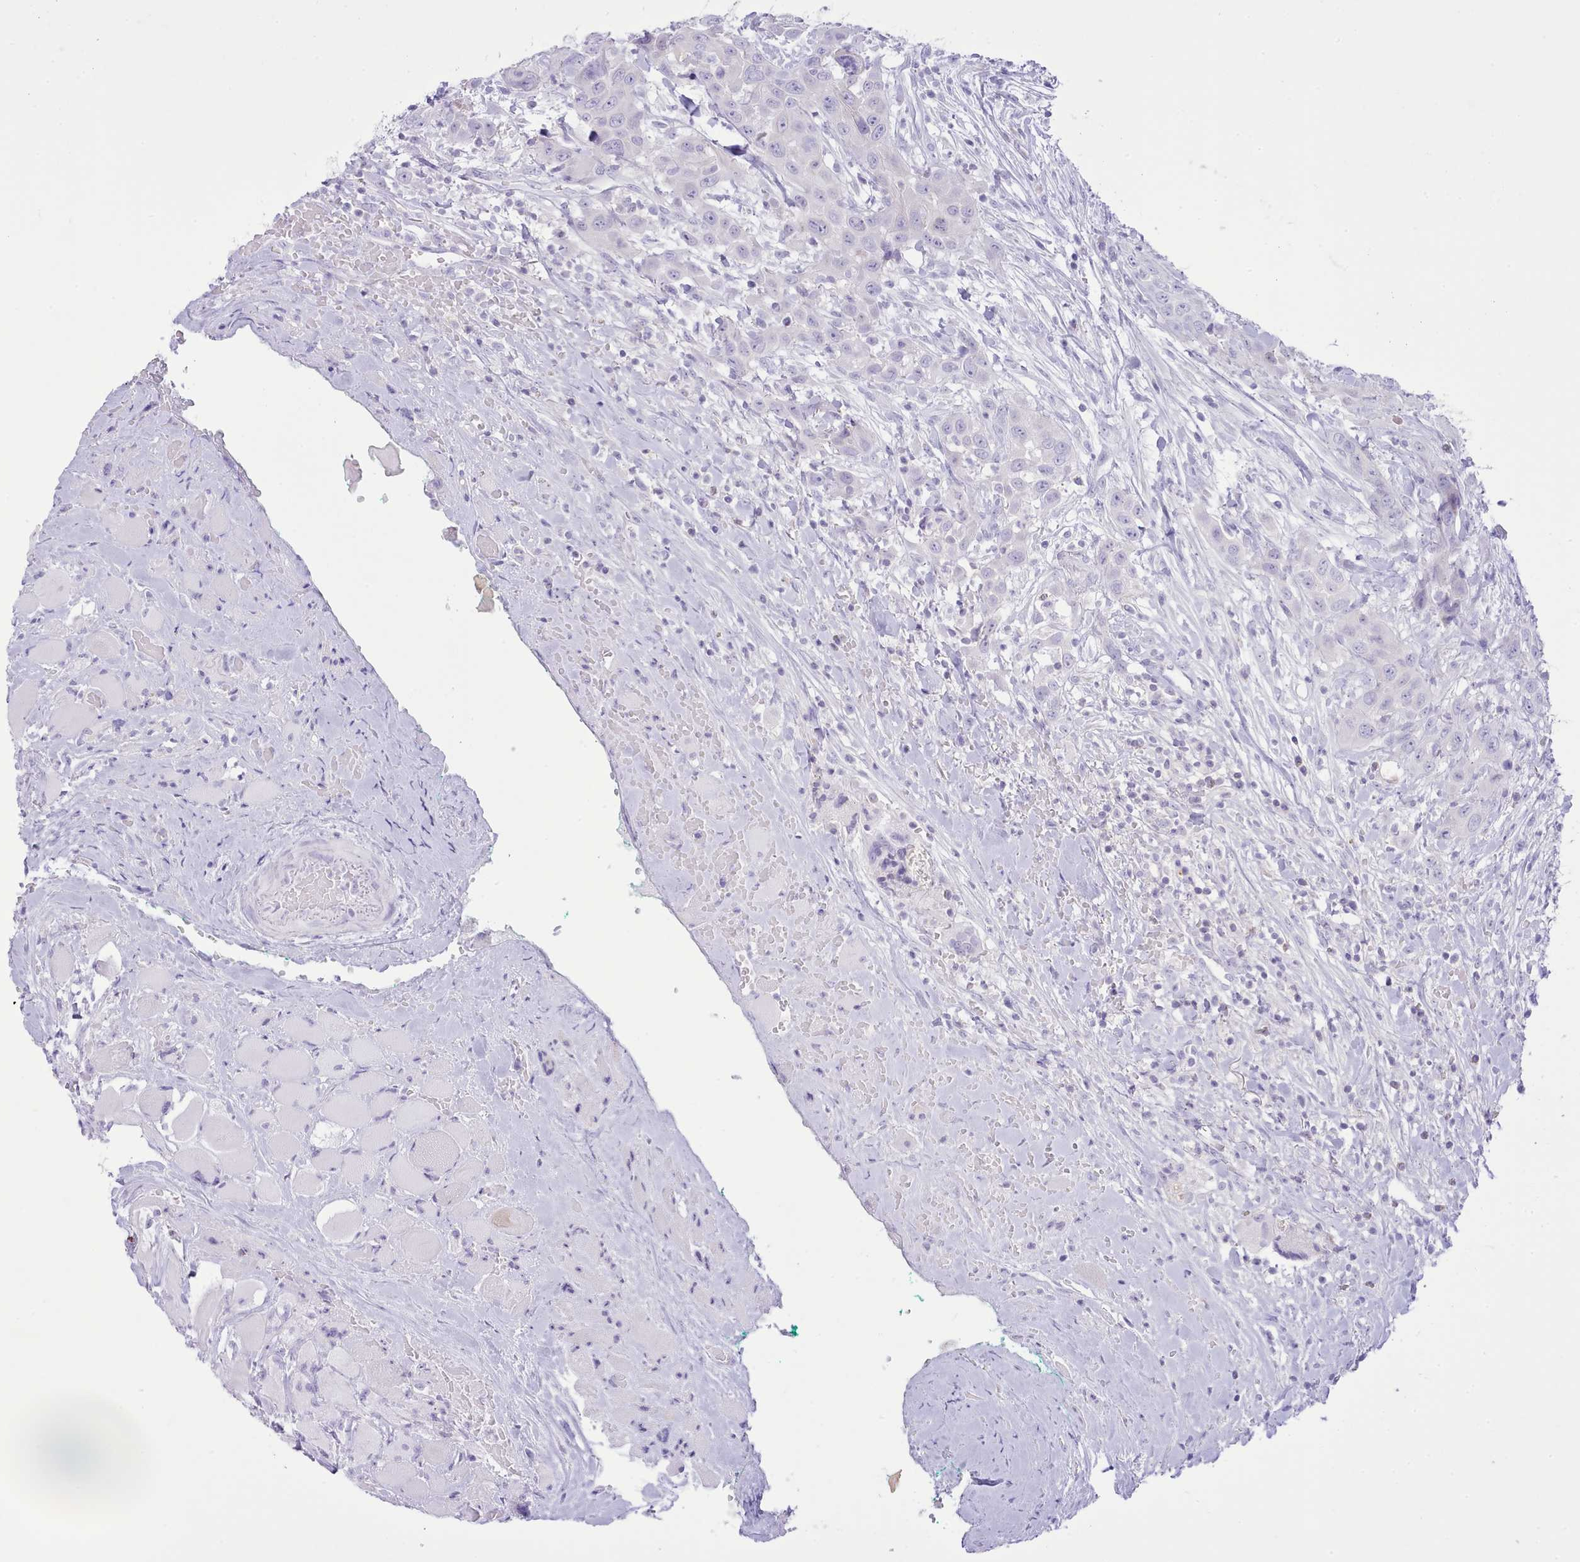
{"staining": {"intensity": "negative", "quantity": "none", "location": "none"}, "tissue": "head and neck cancer", "cell_type": "Tumor cells", "image_type": "cancer", "snomed": [{"axis": "morphology", "description": "Squamous cell carcinoma, NOS"}, {"axis": "topography", "description": "Head-Neck"}], "caption": "The photomicrograph reveals no significant positivity in tumor cells of head and neck cancer.", "gene": "MDFI", "patient": {"sex": "male", "age": 81}}